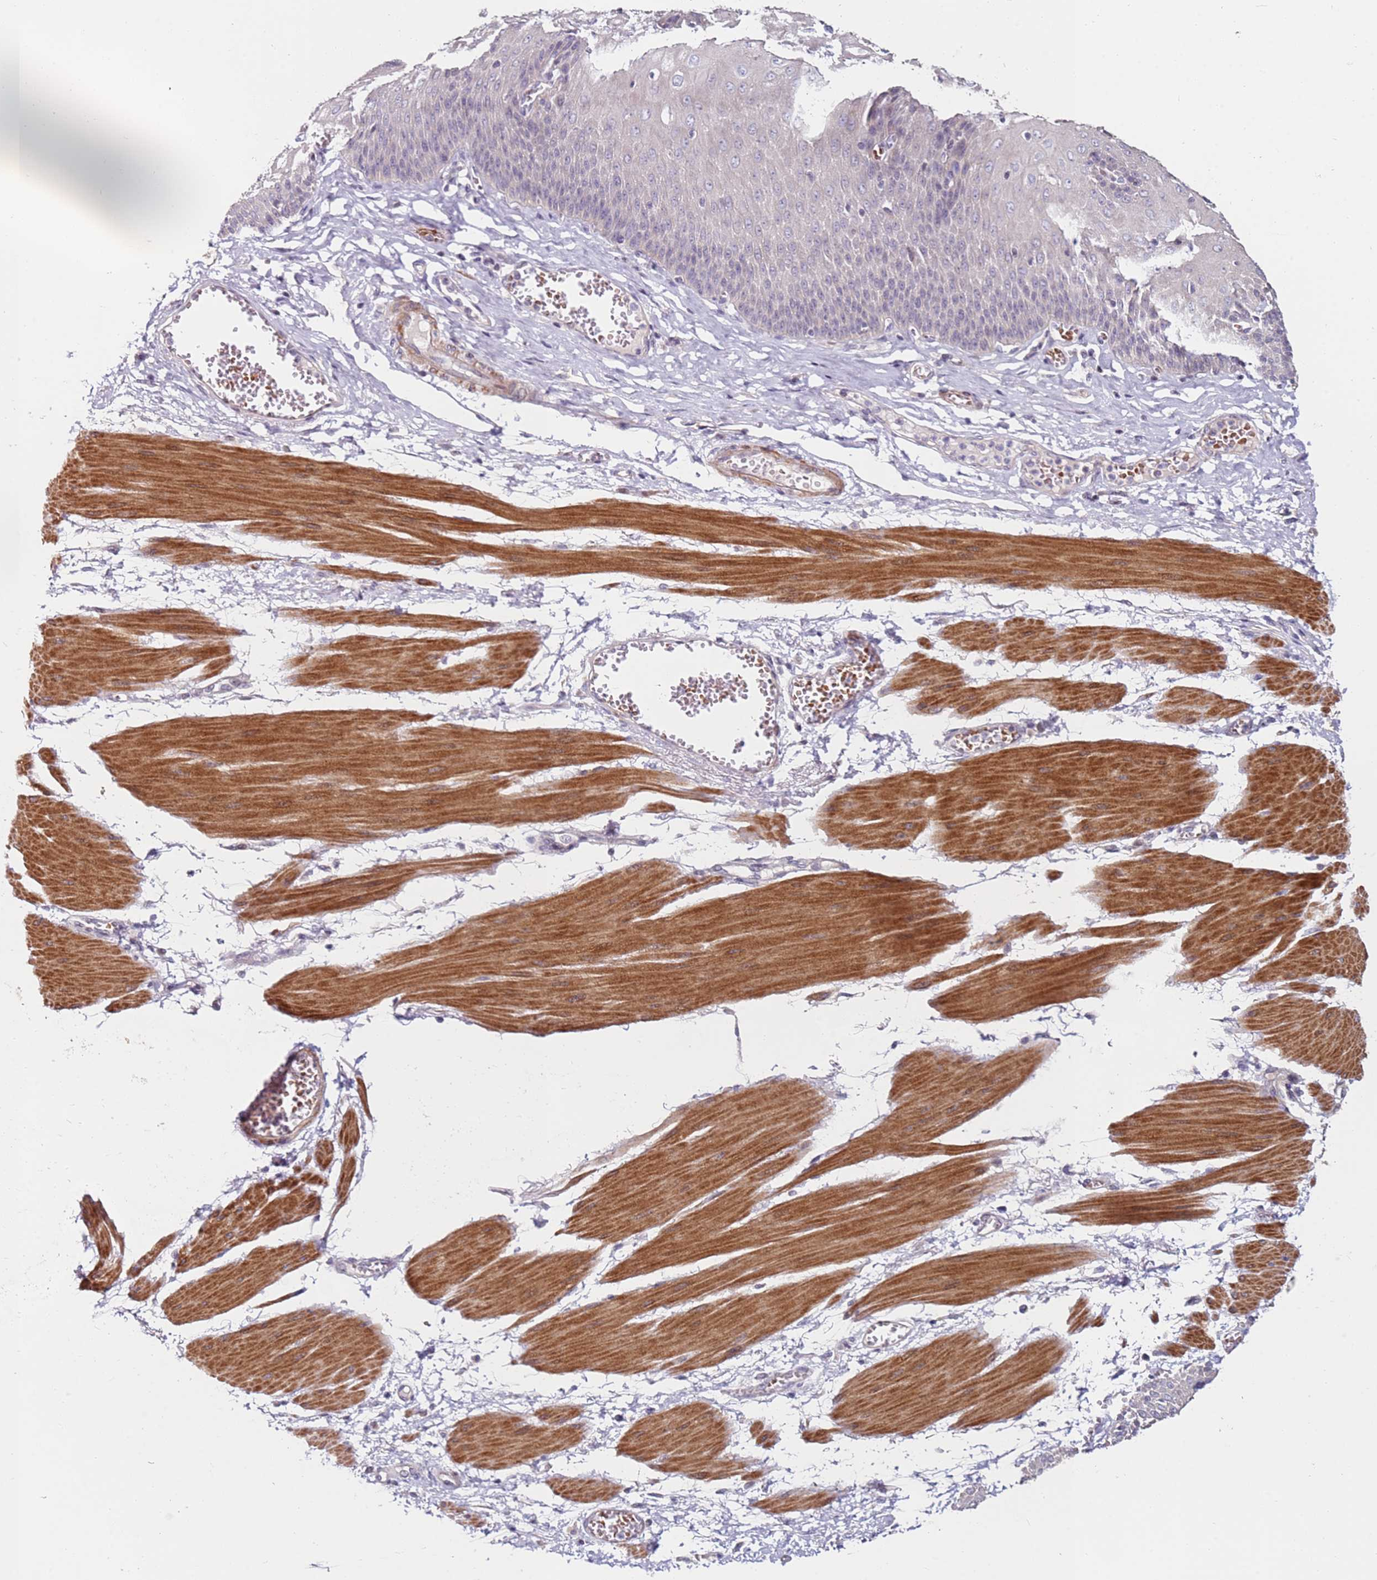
{"staining": {"intensity": "weak", "quantity": "<25%", "location": "cytoplasmic/membranous"}, "tissue": "esophagus", "cell_type": "Squamous epithelial cells", "image_type": "normal", "snomed": [{"axis": "morphology", "description": "Normal tissue, NOS"}, {"axis": "topography", "description": "Esophagus"}], "caption": "Squamous epithelial cells are negative for protein expression in unremarkable human esophagus. (DAB immunohistochemistry visualized using brightfield microscopy, high magnification).", "gene": "RARS2", "patient": {"sex": "male", "age": 60}}